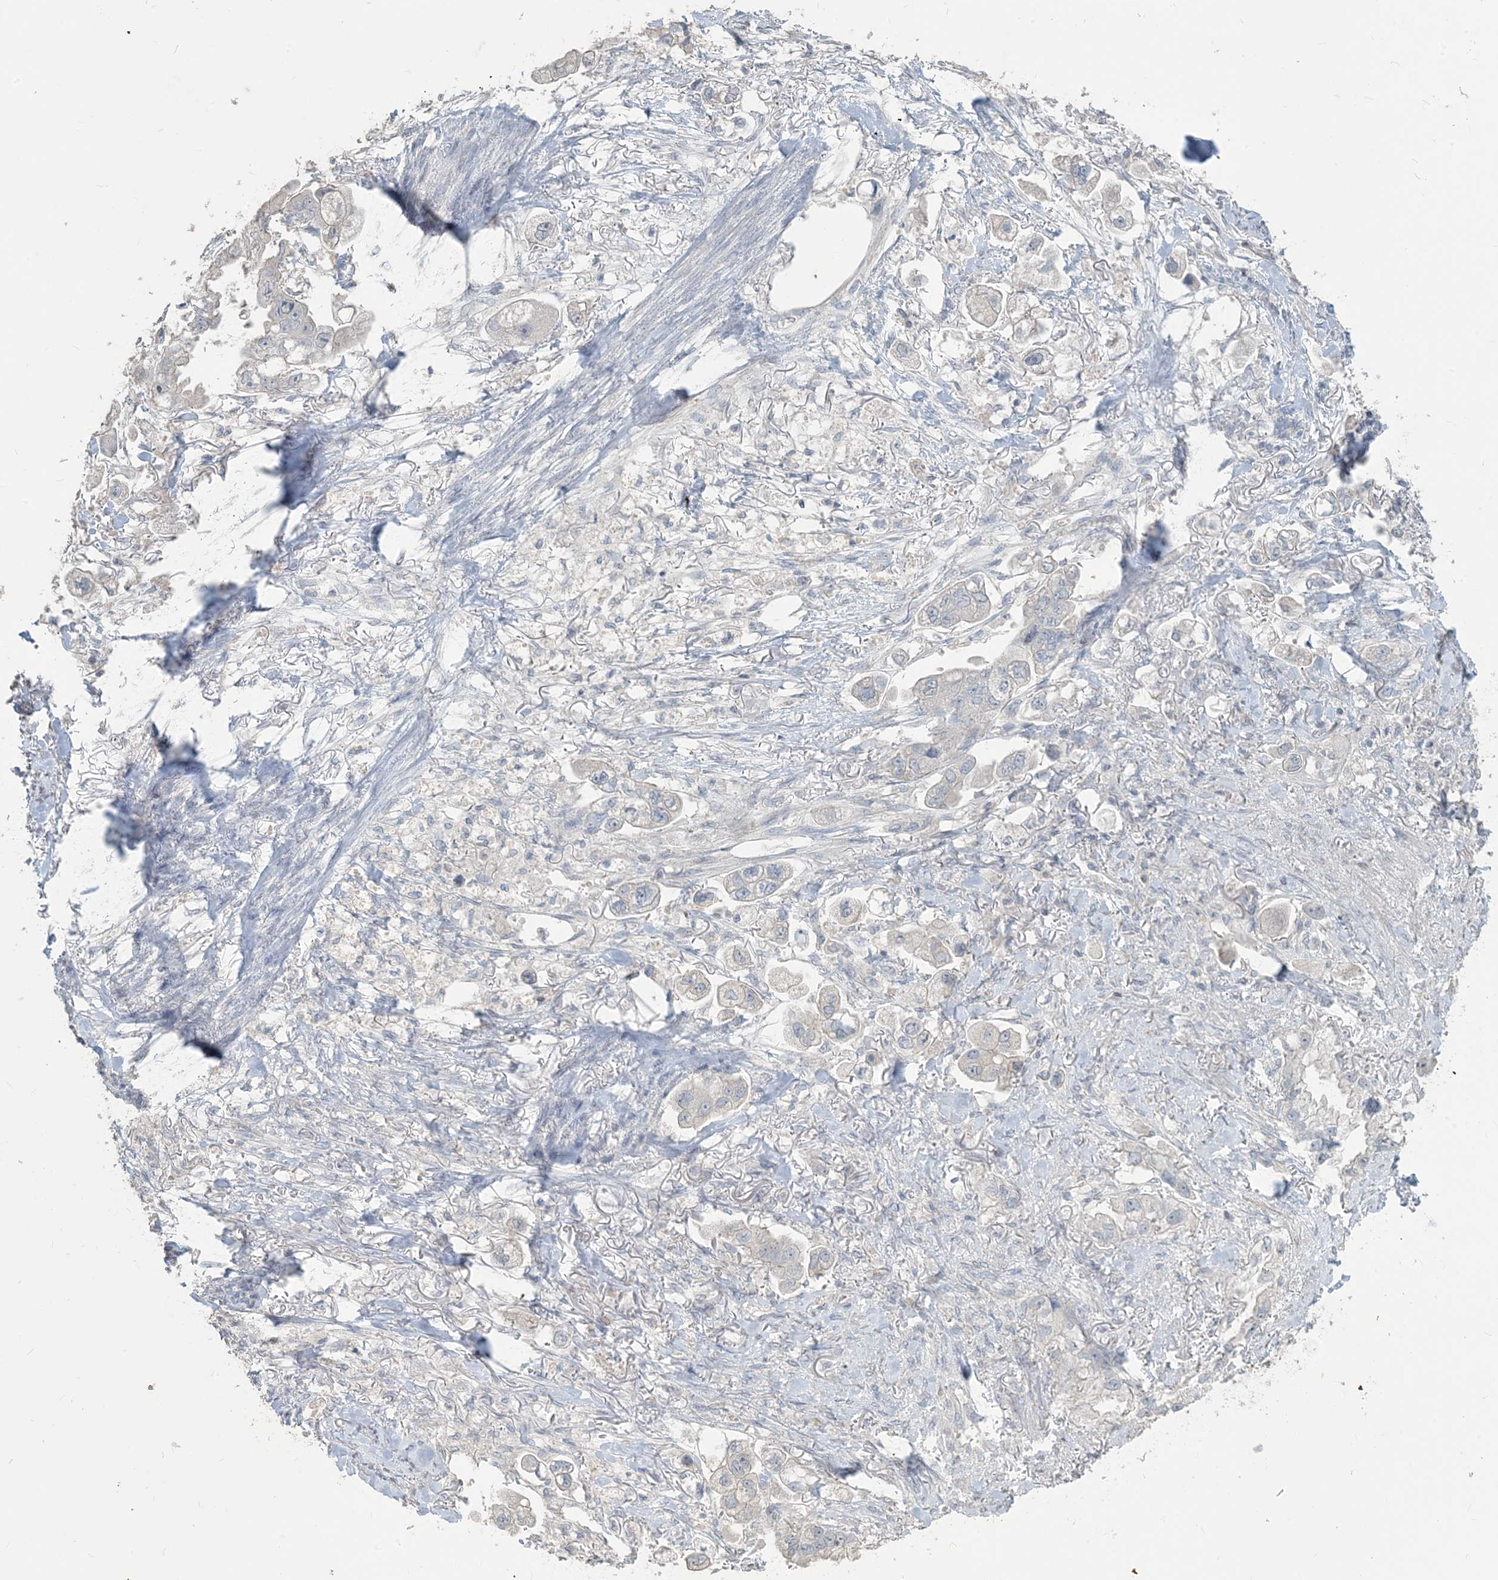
{"staining": {"intensity": "negative", "quantity": "none", "location": "none"}, "tissue": "stomach cancer", "cell_type": "Tumor cells", "image_type": "cancer", "snomed": [{"axis": "morphology", "description": "Adenocarcinoma, NOS"}, {"axis": "topography", "description": "Stomach"}], "caption": "The immunohistochemistry (IHC) photomicrograph has no significant expression in tumor cells of stomach cancer tissue.", "gene": "NPHS2", "patient": {"sex": "male", "age": 62}}